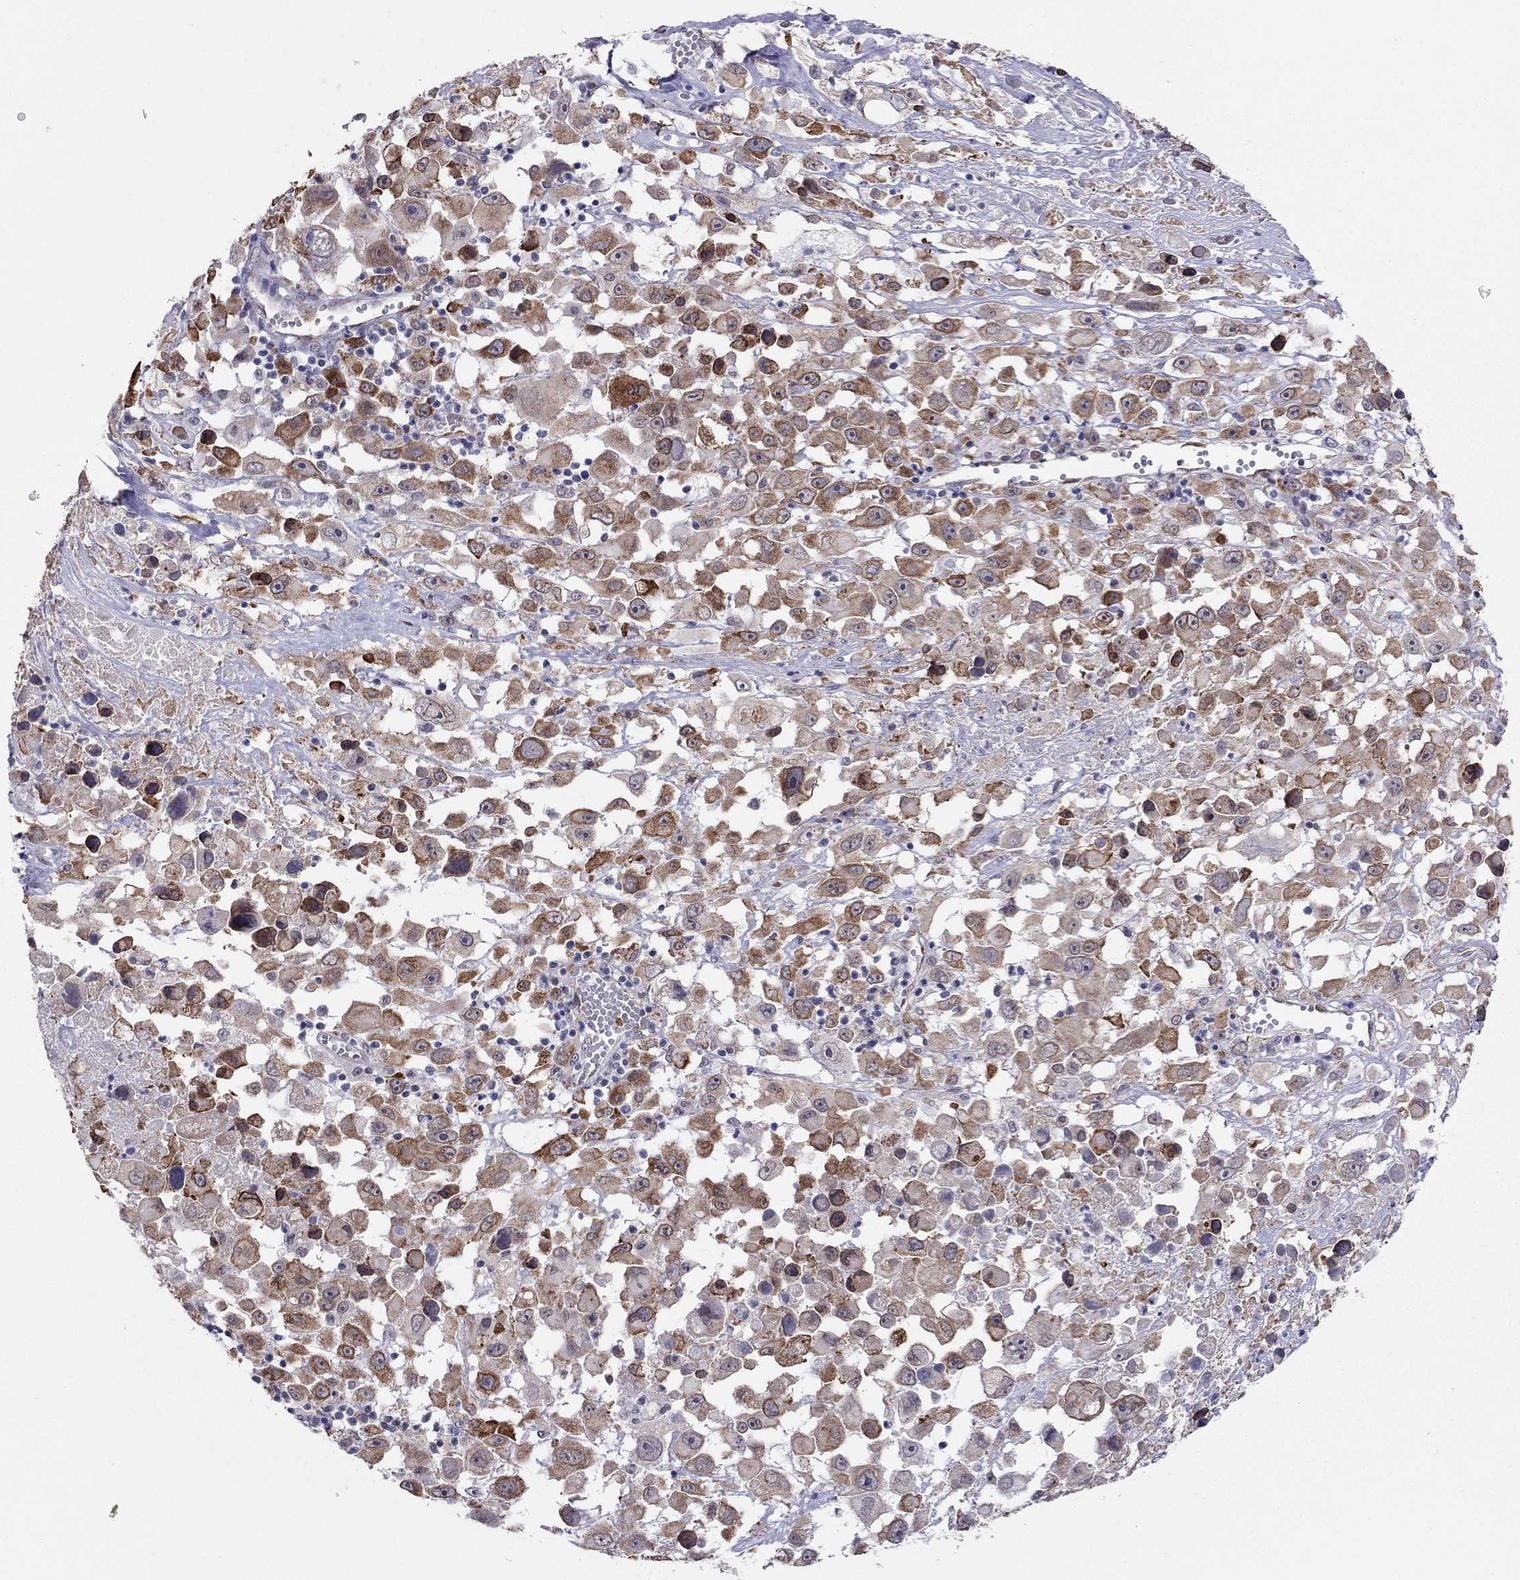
{"staining": {"intensity": "strong", "quantity": "25%-75%", "location": "cytoplasmic/membranous"}, "tissue": "melanoma", "cell_type": "Tumor cells", "image_type": "cancer", "snomed": [{"axis": "morphology", "description": "Malignant melanoma, Metastatic site"}, {"axis": "topography", "description": "Soft tissue"}], "caption": "Immunohistochemical staining of malignant melanoma (metastatic site) reveals strong cytoplasmic/membranous protein positivity in about 25%-75% of tumor cells.", "gene": "MYO3B", "patient": {"sex": "male", "age": 50}}